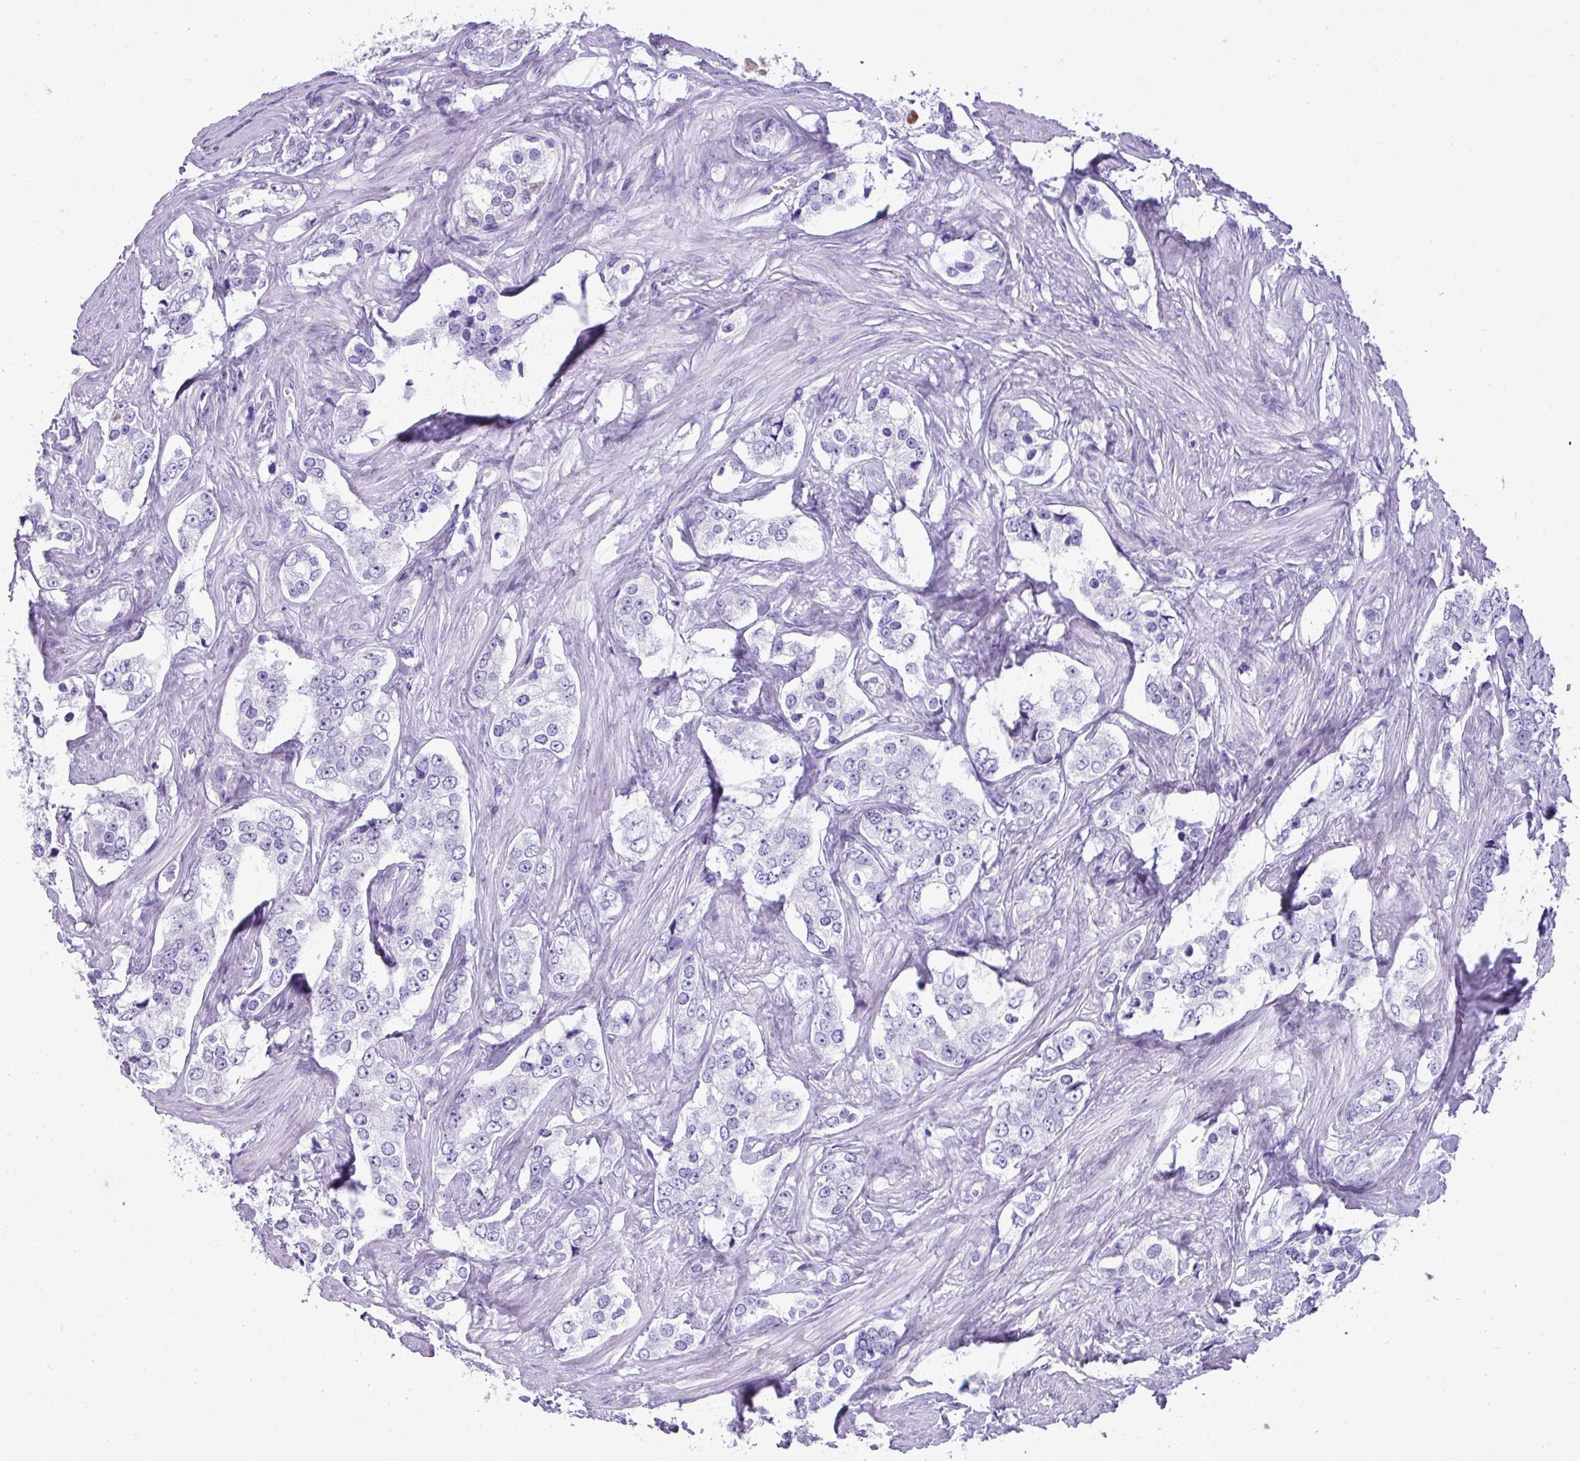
{"staining": {"intensity": "negative", "quantity": "none", "location": "none"}, "tissue": "prostate cancer", "cell_type": "Tumor cells", "image_type": "cancer", "snomed": [{"axis": "morphology", "description": "Adenocarcinoma, High grade"}, {"axis": "topography", "description": "Prostate"}], "caption": "Tumor cells are negative for protein expression in human prostate cancer (high-grade adenocarcinoma).", "gene": "ZNF568", "patient": {"sex": "male", "age": 66}}